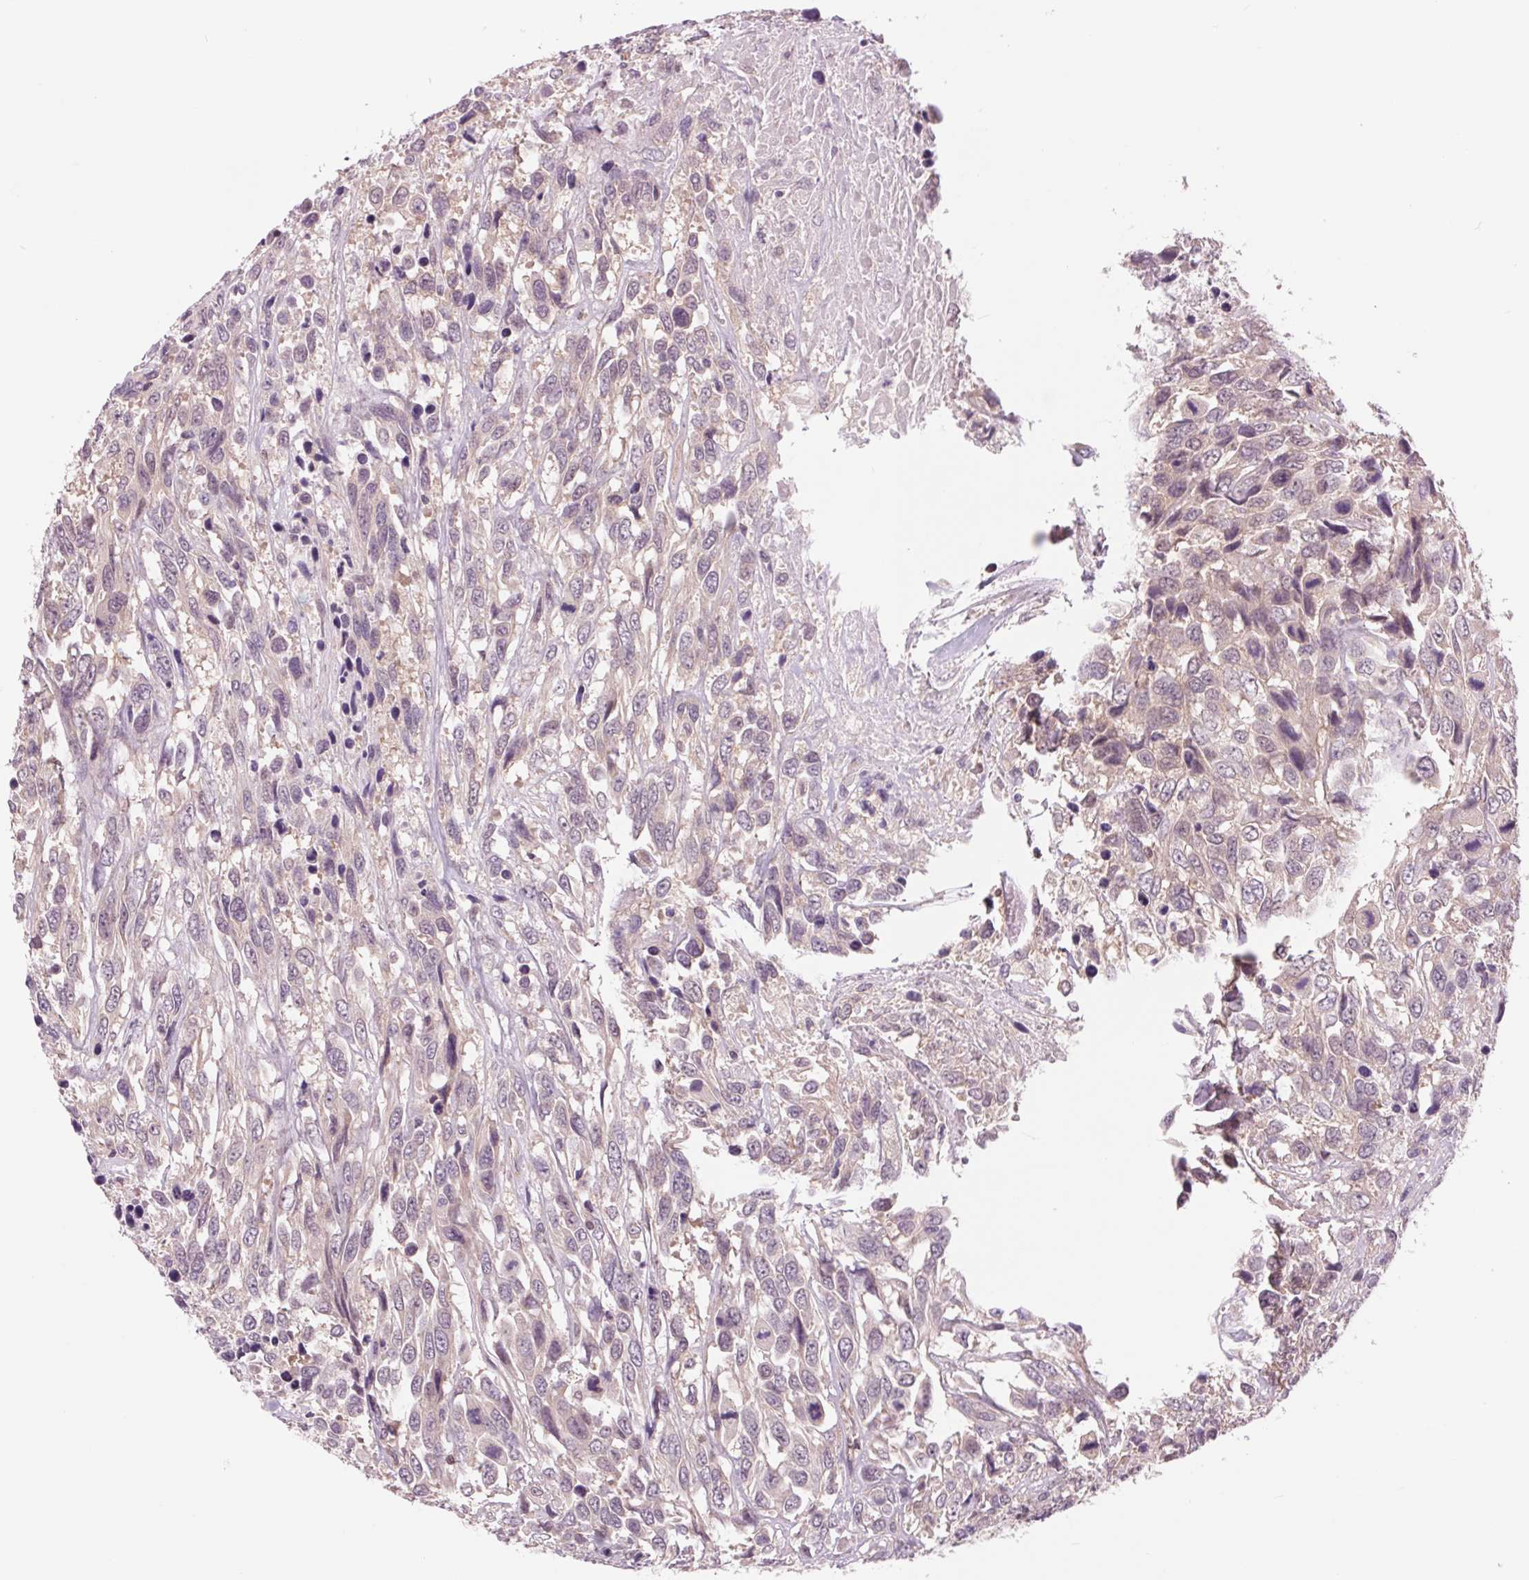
{"staining": {"intensity": "negative", "quantity": "none", "location": "none"}, "tissue": "urothelial cancer", "cell_type": "Tumor cells", "image_type": "cancer", "snomed": [{"axis": "morphology", "description": "Urothelial carcinoma, High grade"}, {"axis": "topography", "description": "Urinary bladder"}], "caption": "This is an immunohistochemistry image of urothelial cancer. There is no staining in tumor cells.", "gene": "SH3RF2", "patient": {"sex": "female", "age": 70}}